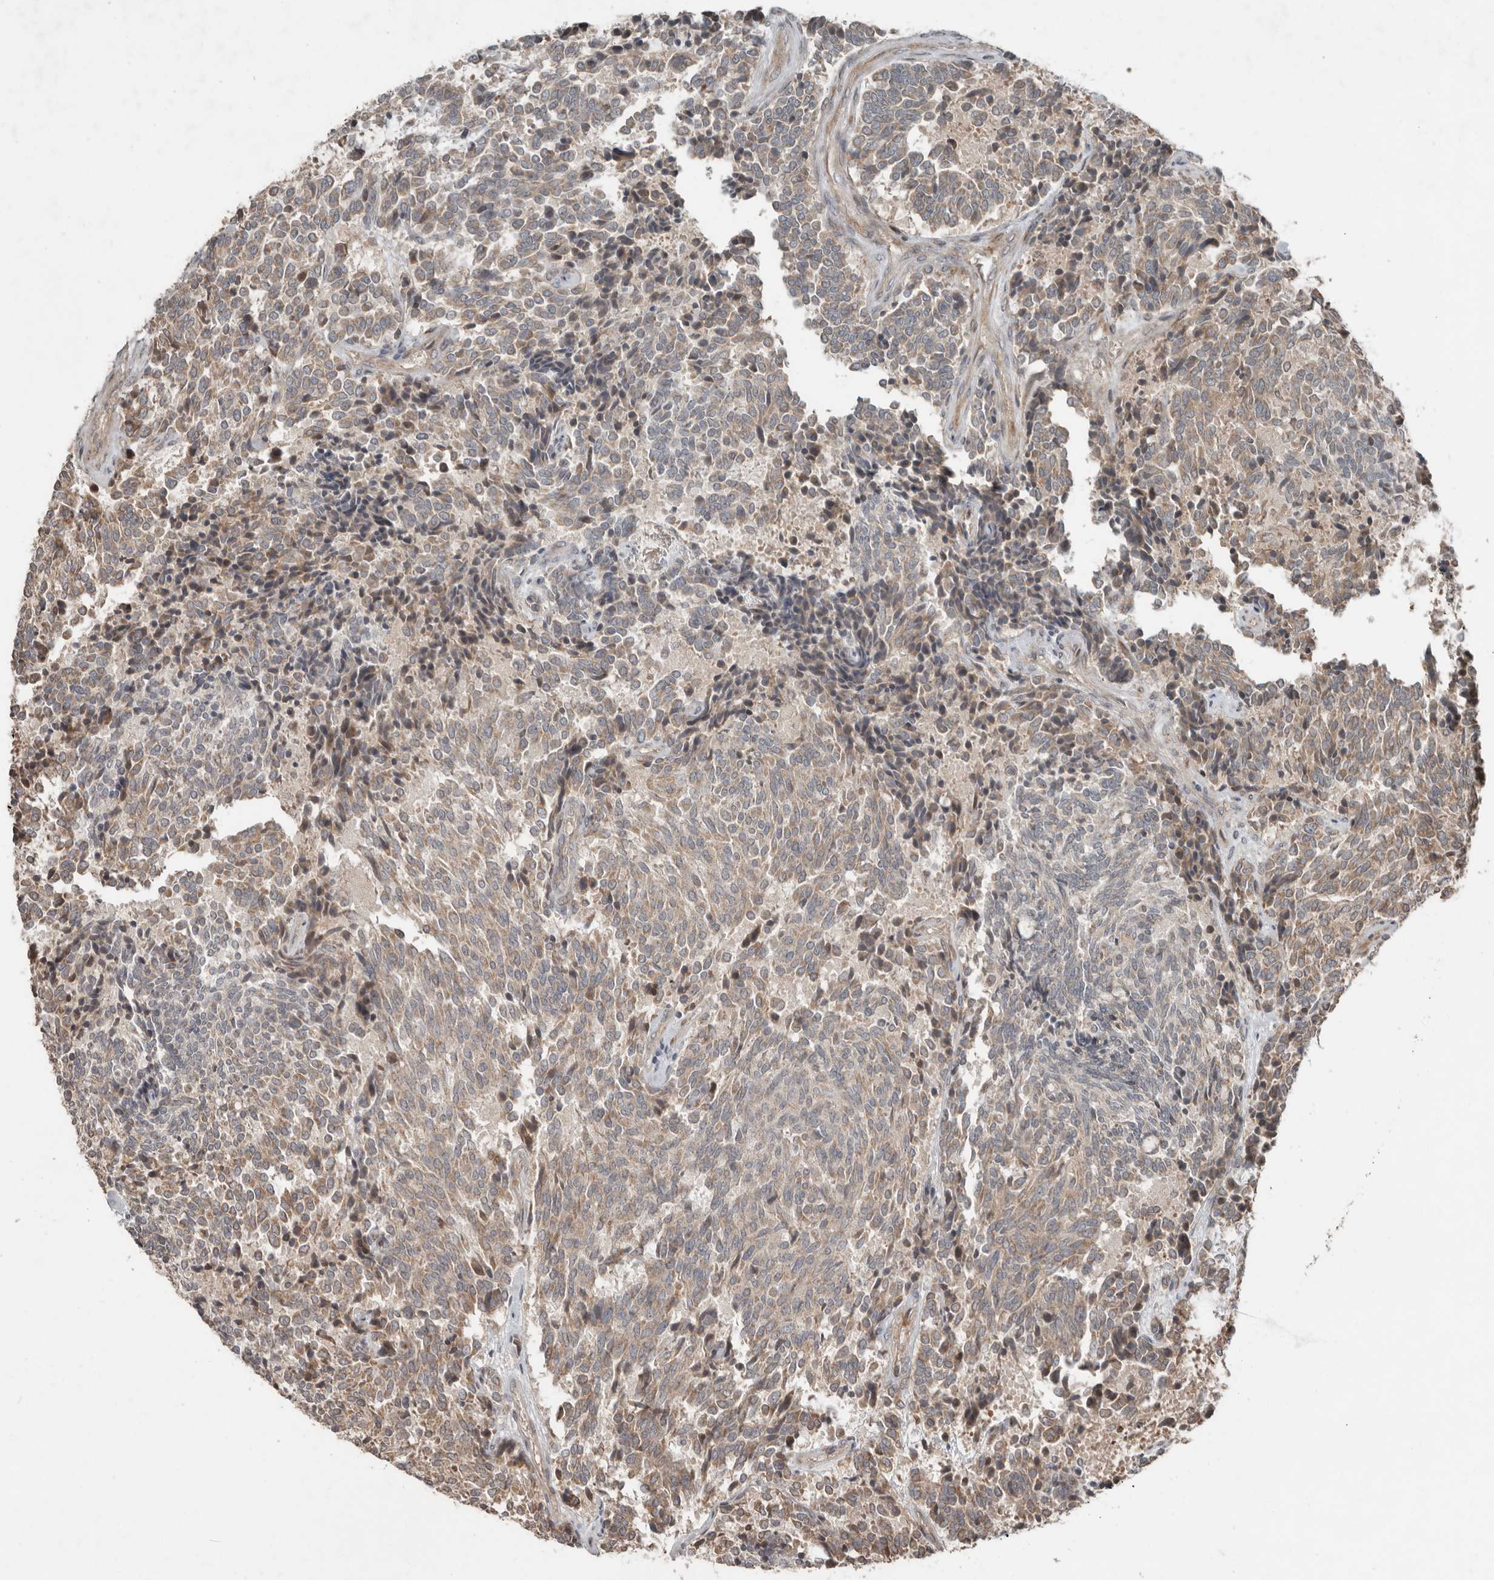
{"staining": {"intensity": "weak", "quantity": ">75%", "location": "cytoplasmic/membranous"}, "tissue": "carcinoid", "cell_type": "Tumor cells", "image_type": "cancer", "snomed": [{"axis": "morphology", "description": "Carcinoid, malignant, NOS"}, {"axis": "topography", "description": "Pancreas"}], "caption": "Carcinoid stained with a brown dye demonstrates weak cytoplasmic/membranous positive staining in approximately >75% of tumor cells.", "gene": "SLC6A7", "patient": {"sex": "female", "age": 54}}